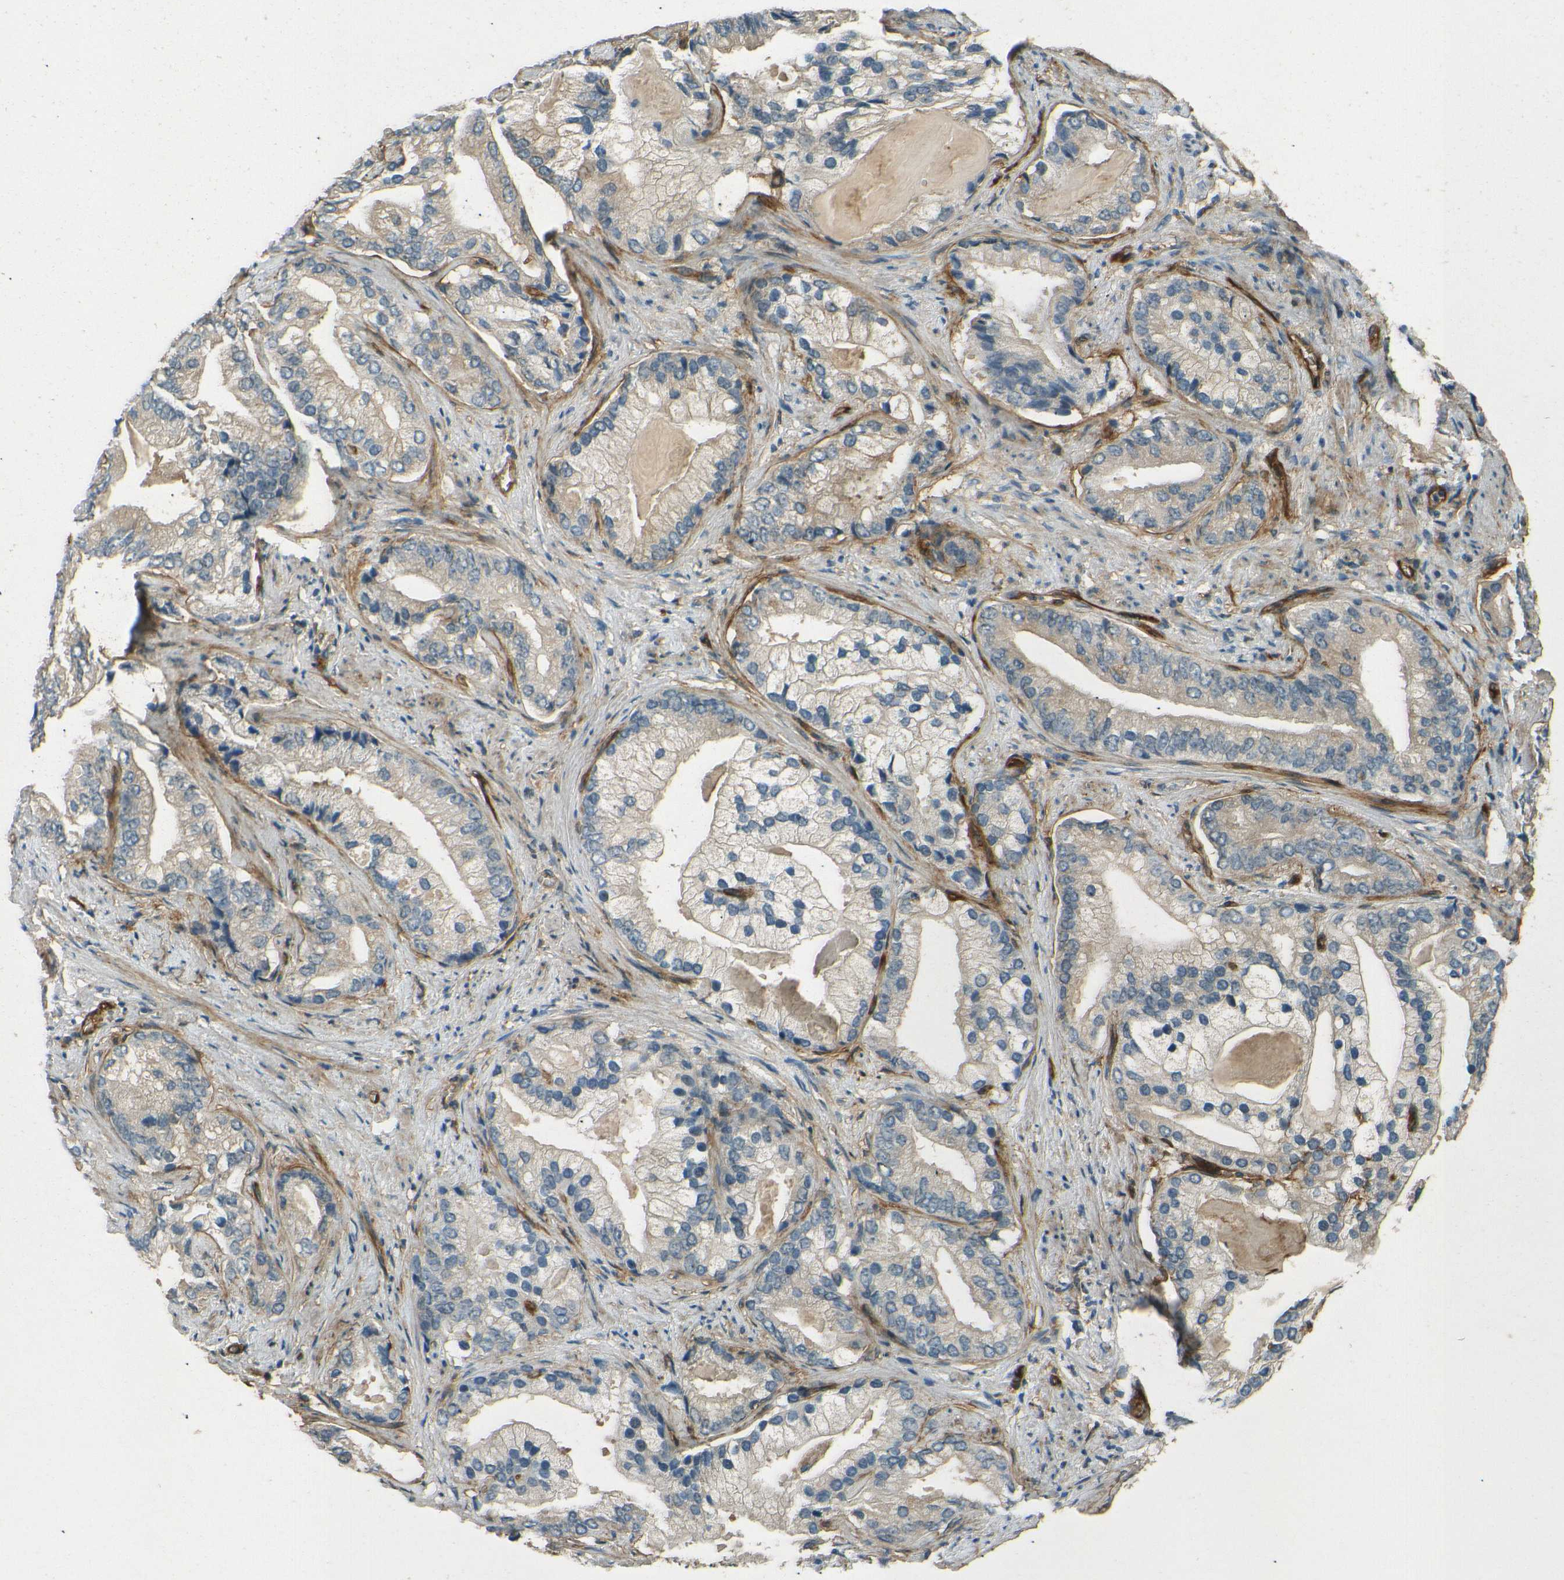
{"staining": {"intensity": "weak", "quantity": ">75%", "location": "cytoplasmic/membranous"}, "tissue": "prostate cancer", "cell_type": "Tumor cells", "image_type": "cancer", "snomed": [{"axis": "morphology", "description": "Adenocarcinoma, Low grade"}, {"axis": "topography", "description": "Prostate"}], "caption": "Immunohistochemical staining of low-grade adenocarcinoma (prostate) reveals low levels of weak cytoplasmic/membranous protein staining in approximately >75% of tumor cells.", "gene": "ENTPD1", "patient": {"sex": "male", "age": 71}}